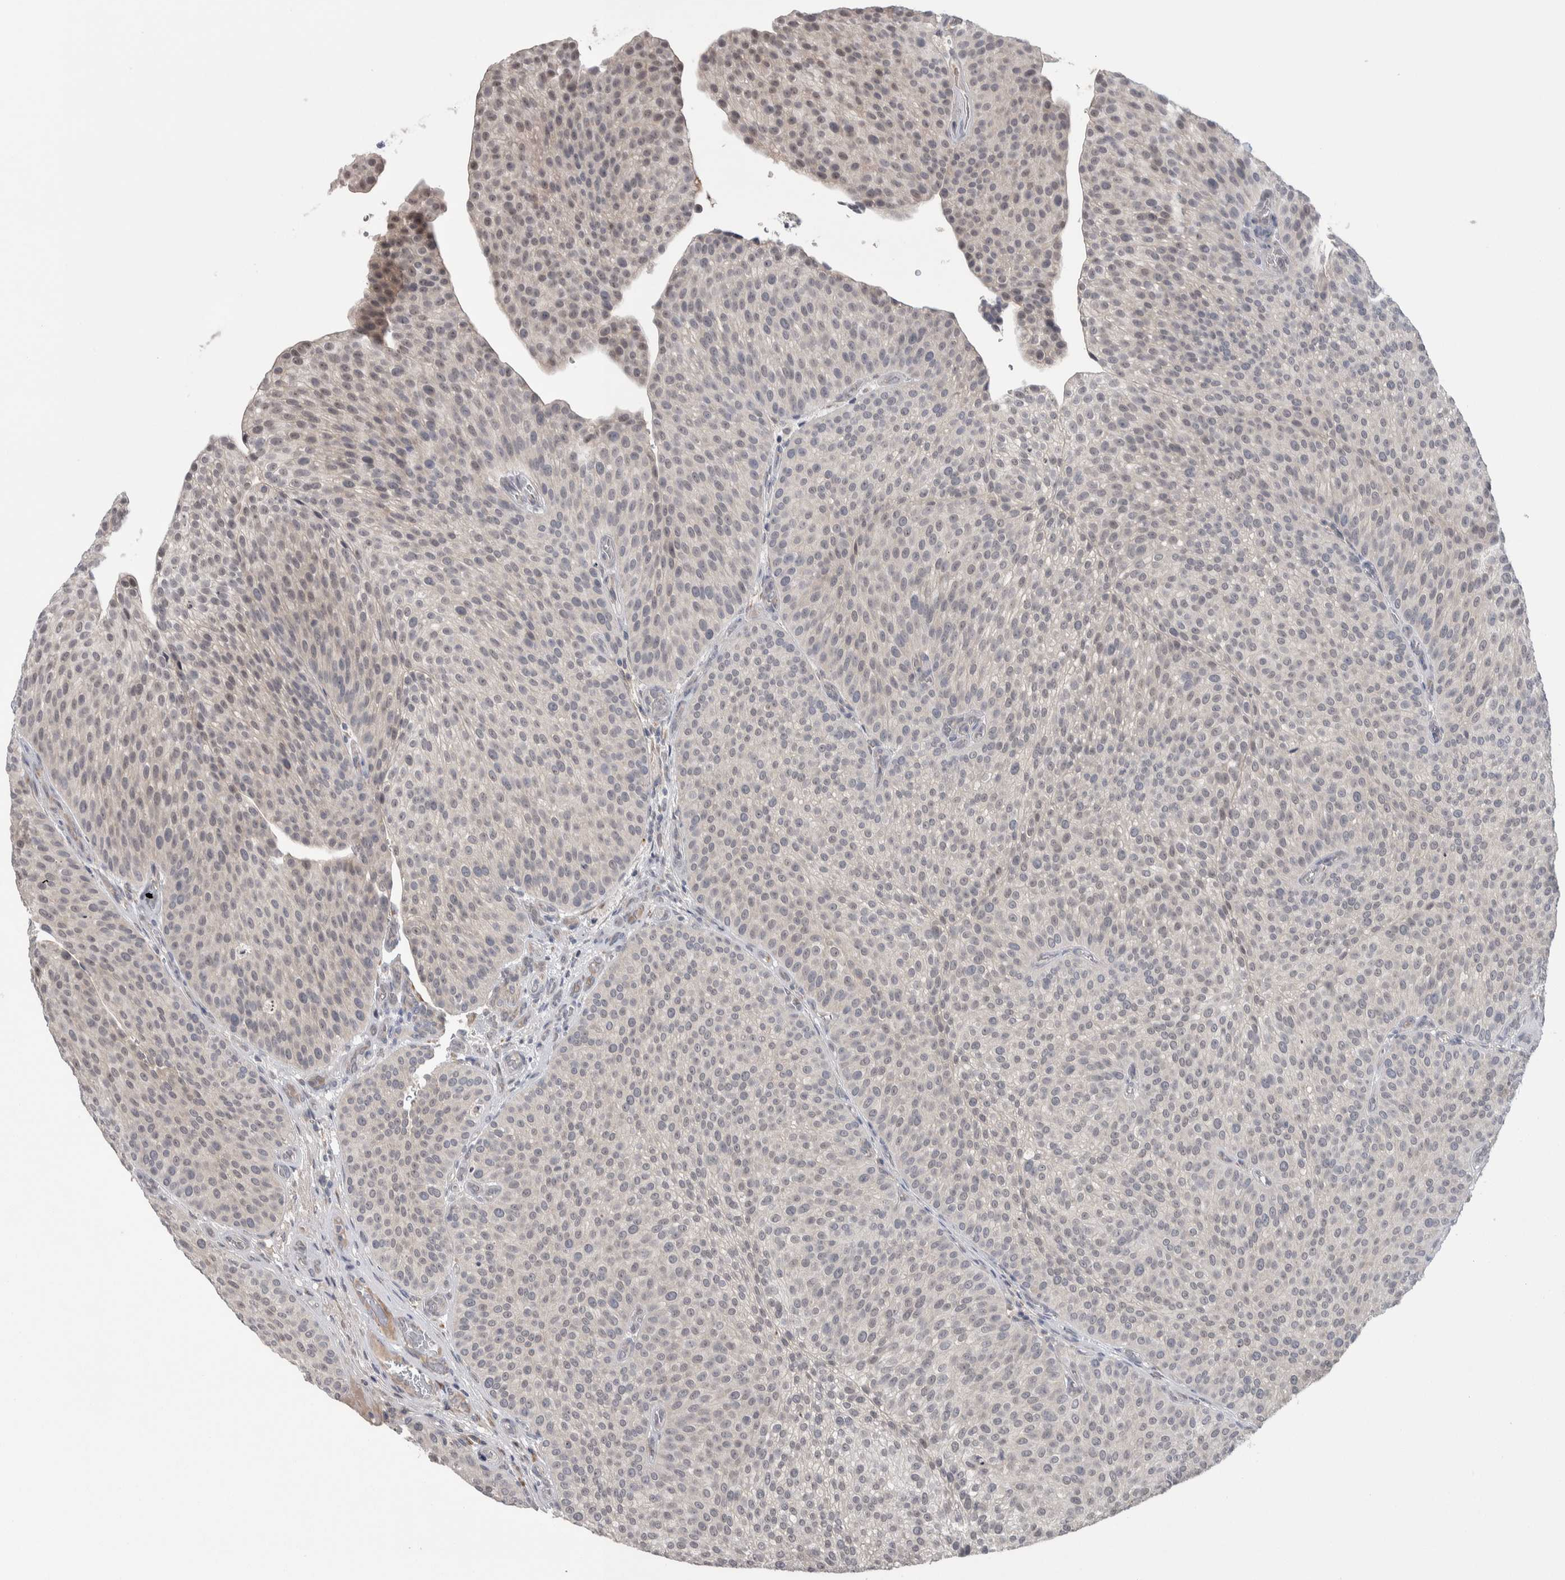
{"staining": {"intensity": "weak", "quantity": "25%-75%", "location": "nuclear"}, "tissue": "urothelial cancer", "cell_type": "Tumor cells", "image_type": "cancer", "snomed": [{"axis": "morphology", "description": "Normal tissue, NOS"}, {"axis": "morphology", "description": "Urothelial carcinoma, Low grade"}, {"axis": "topography", "description": "Smooth muscle"}, {"axis": "topography", "description": "Urinary bladder"}], "caption": "Brown immunohistochemical staining in human urothelial cancer reveals weak nuclear expression in approximately 25%-75% of tumor cells. (brown staining indicates protein expression, while blue staining denotes nuclei).", "gene": "CUL2", "patient": {"sex": "male", "age": 60}}